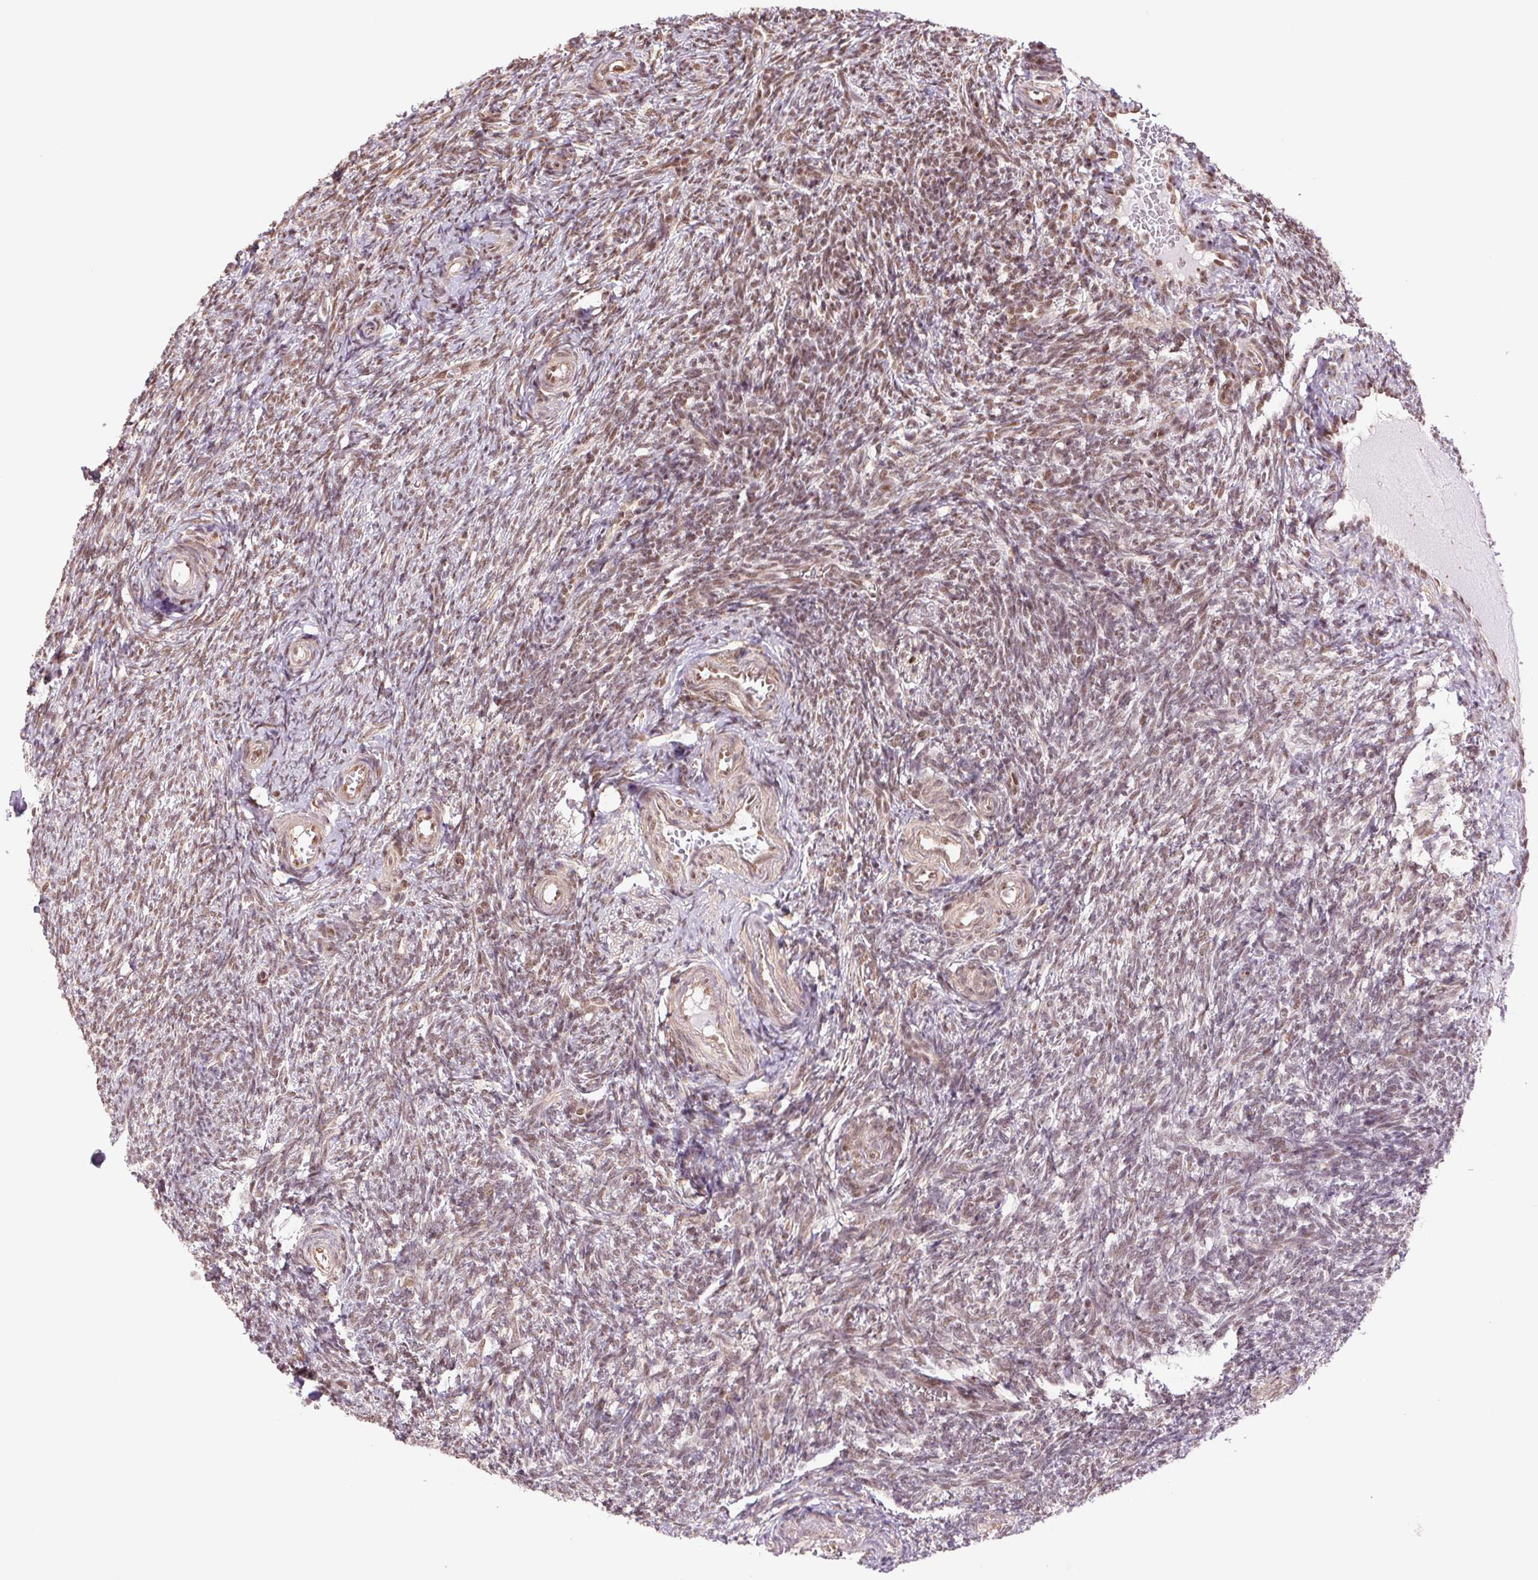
{"staining": {"intensity": "moderate", "quantity": ">75%", "location": "nuclear"}, "tissue": "ovary", "cell_type": "Ovarian stroma cells", "image_type": "normal", "snomed": [{"axis": "morphology", "description": "Normal tissue, NOS"}, {"axis": "topography", "description": "Ovary"}], "caption": "A photomicrograph of human ovary stained for a protein displays moderate nuclear brown staining in ovarian stroma cells. The staining was performed using DAB (3,3'-diaminobenzidine), with brown indicating positive protein expression. Nuclei are stained blue with hematoxylin.", "gene": "CWC25", "patient": {"sex": "female", "age": 39}}